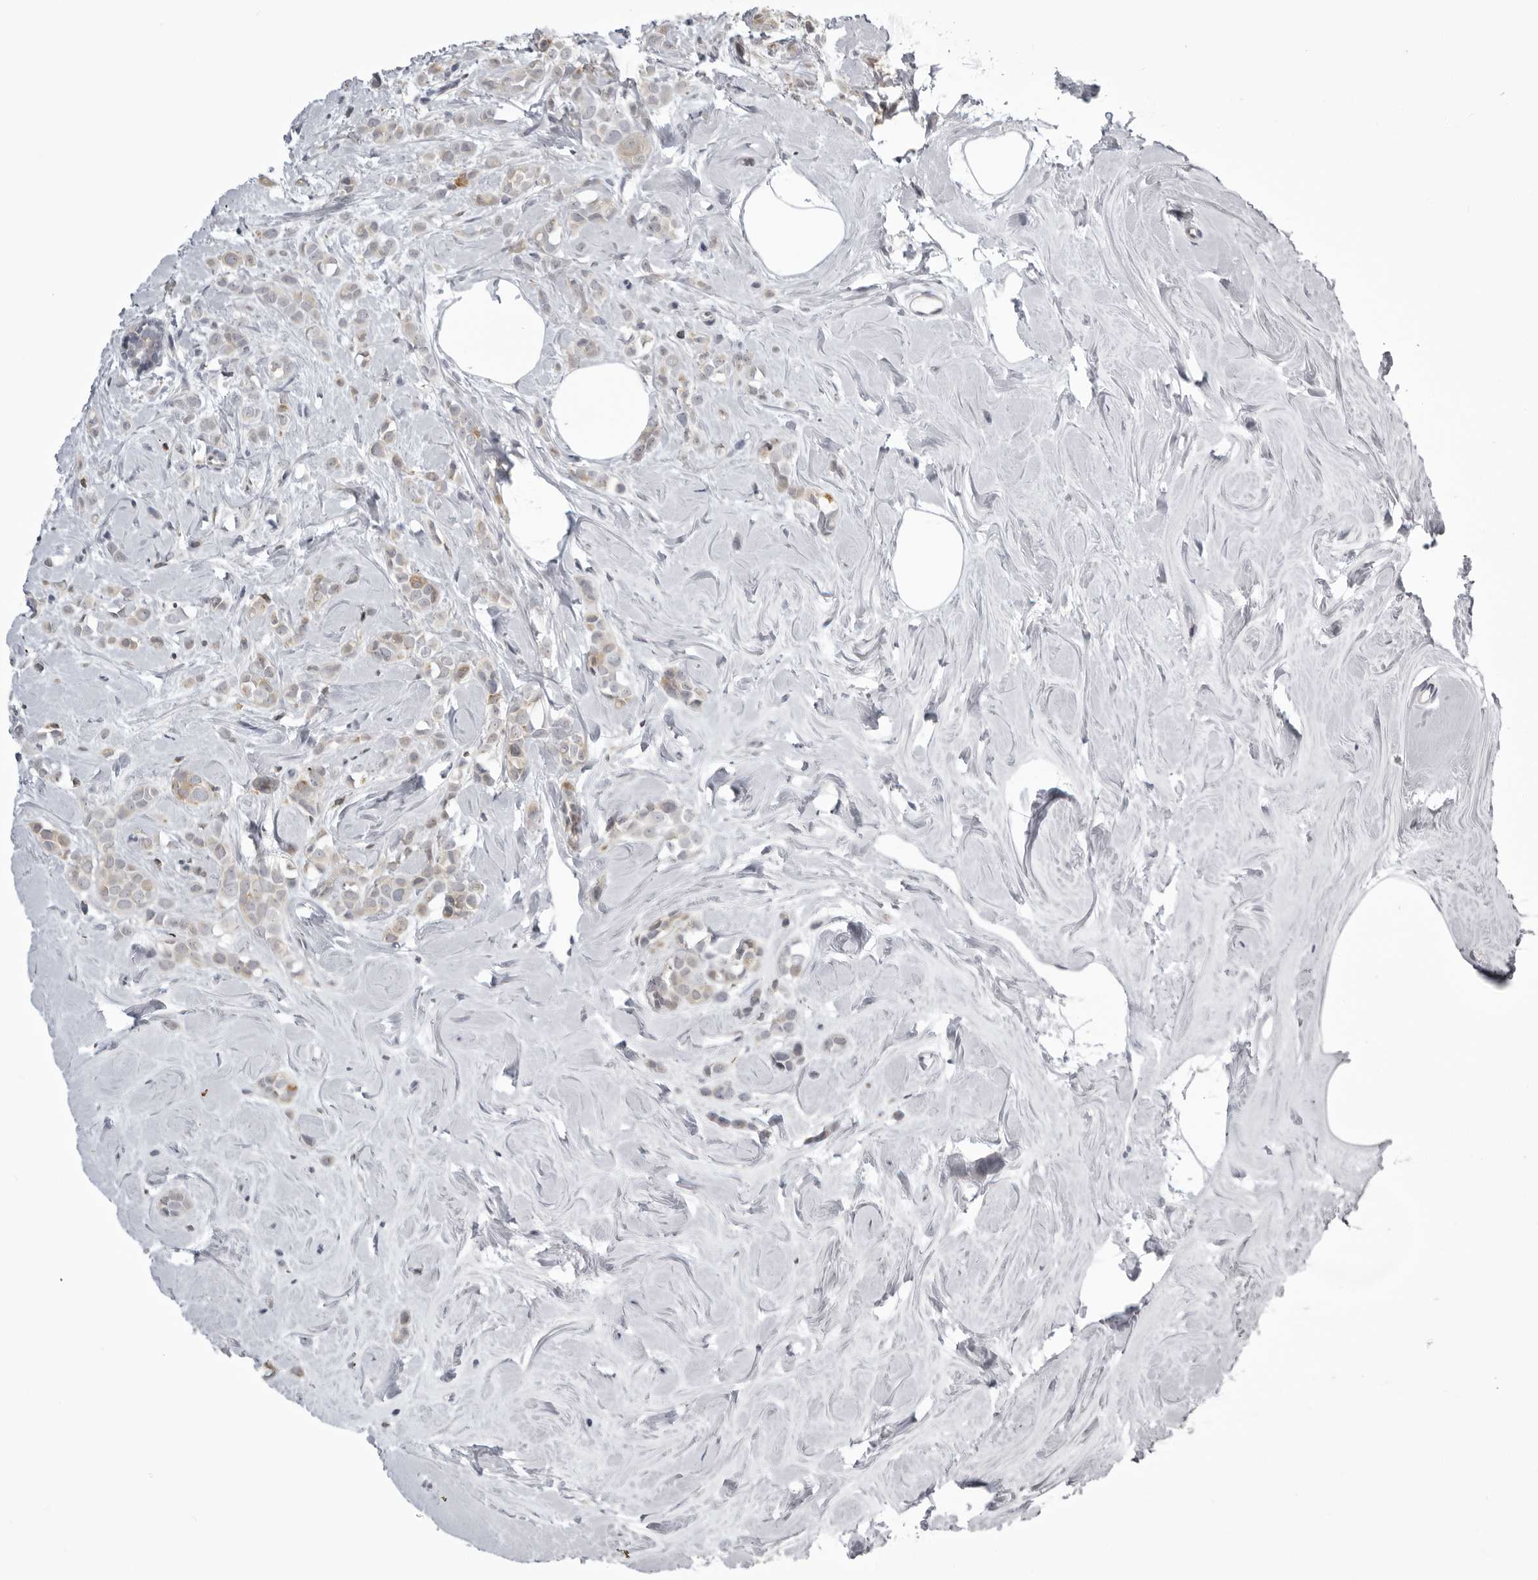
{"staining": {"intensity": "negative", "quantity": "none", "location": "none"}, "tissue": "breast cancer", "cell_type": "Tumor cells", "image_type": "cancer", "snomed": [{"axis": "morphology", "description": "Lobular carcinoma"}, {"axis": "topography", "description": "Breast"}], "caption": "Immunohistochemical staining of breast cancer (lobular carcinoma) exhibits no significant positivity in tumor cells.", "gene": "NCEH1", "patient": {"sex": "female", "age": 47}}